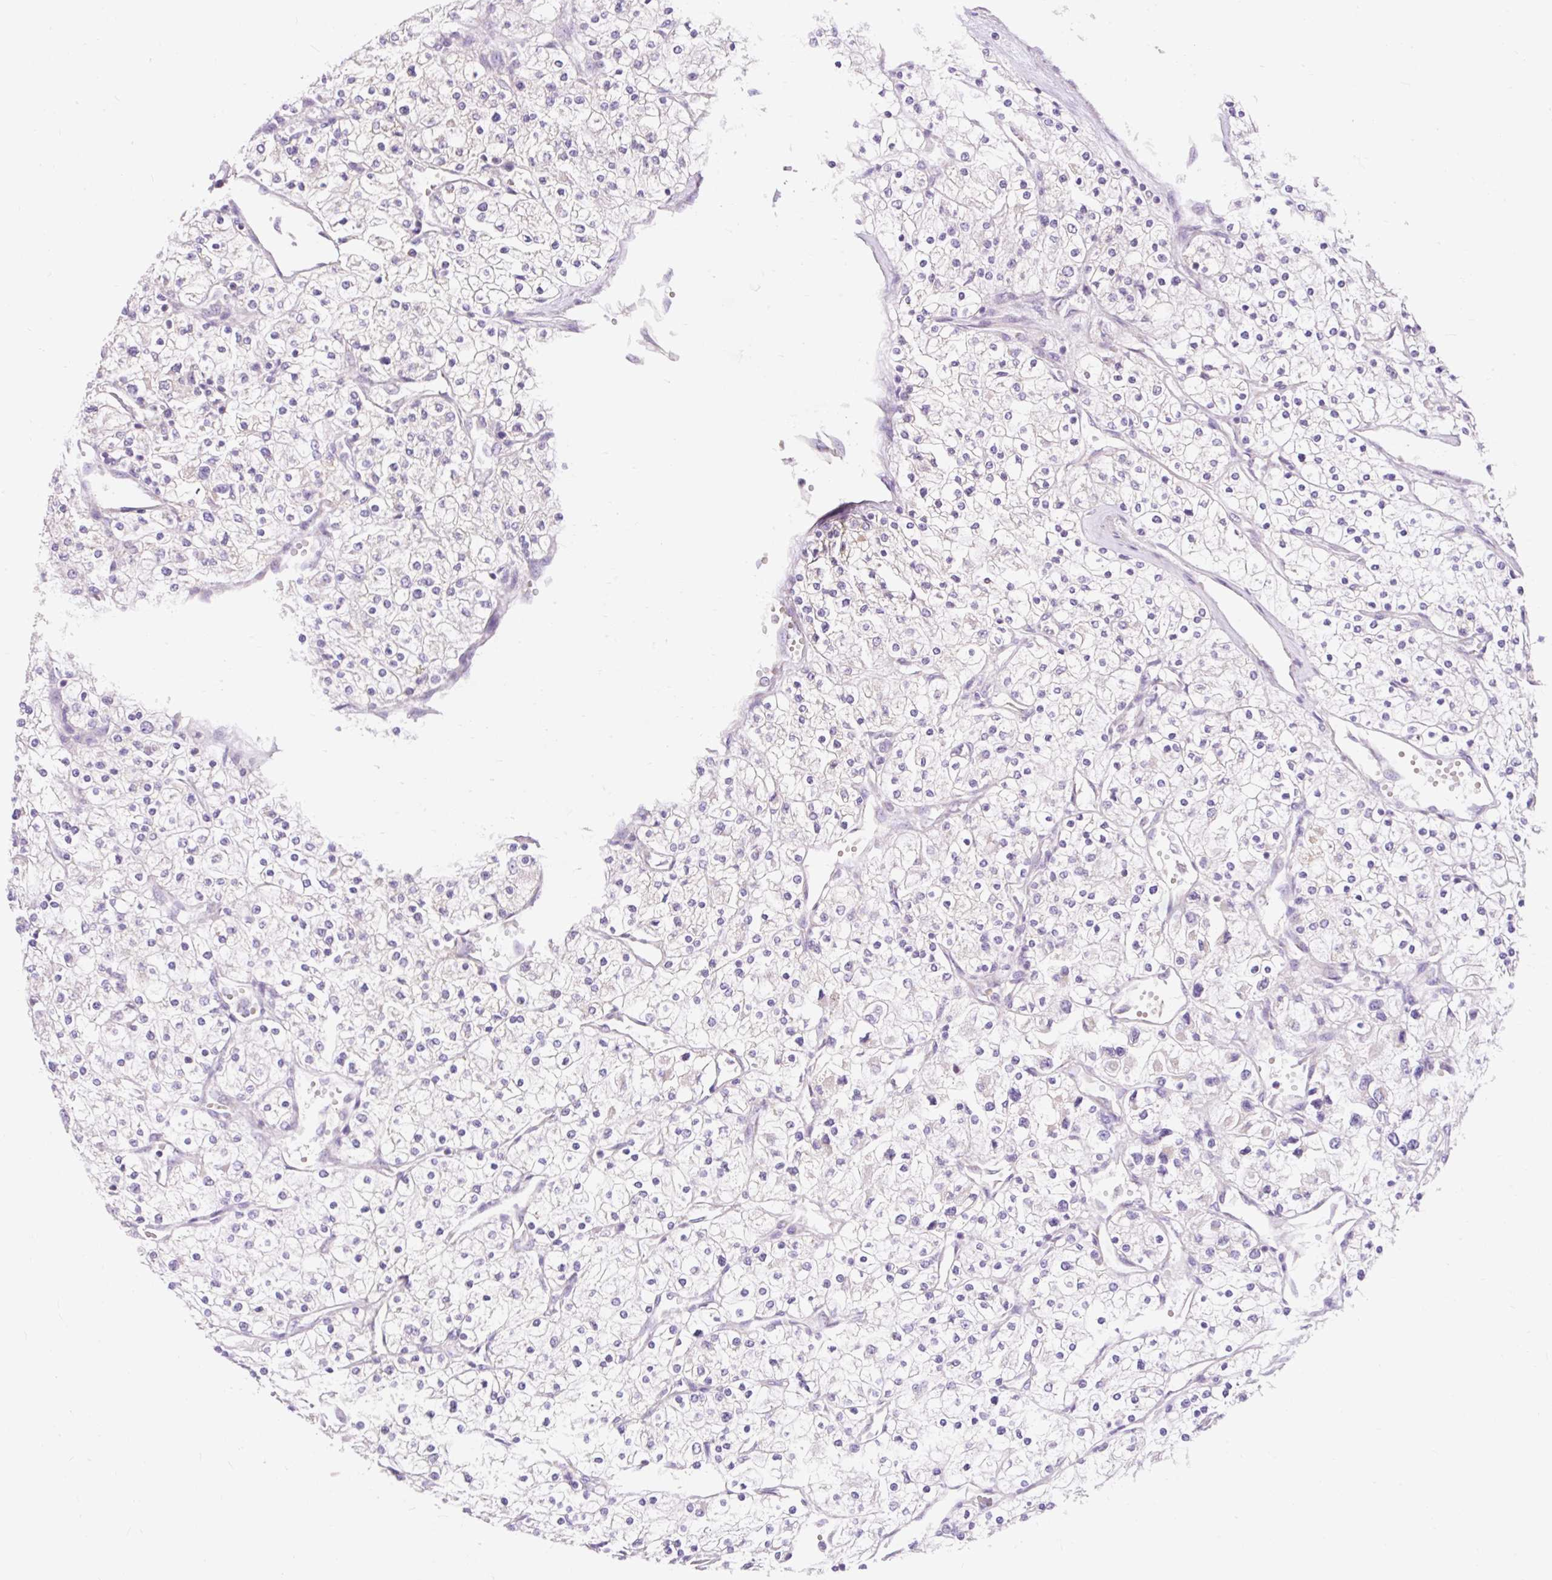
{"staining": {"intensity": "negative", "quantity": "none", "location": "none"}, "tissue": "renal cancer", "cell_type": "Tumor cells", "image_type": "cancer", "snomed": [{"axis": "morphology", "description": "Adenocarcinoma, NOS"}, {"axis": "topography", "description": "Kidney"}], "caption": "There is no significant expression in tumor cells of adenocarcinoma (renal).", "gene": "PMAIP1", "patient": {"sex": "male", "age": 80}}